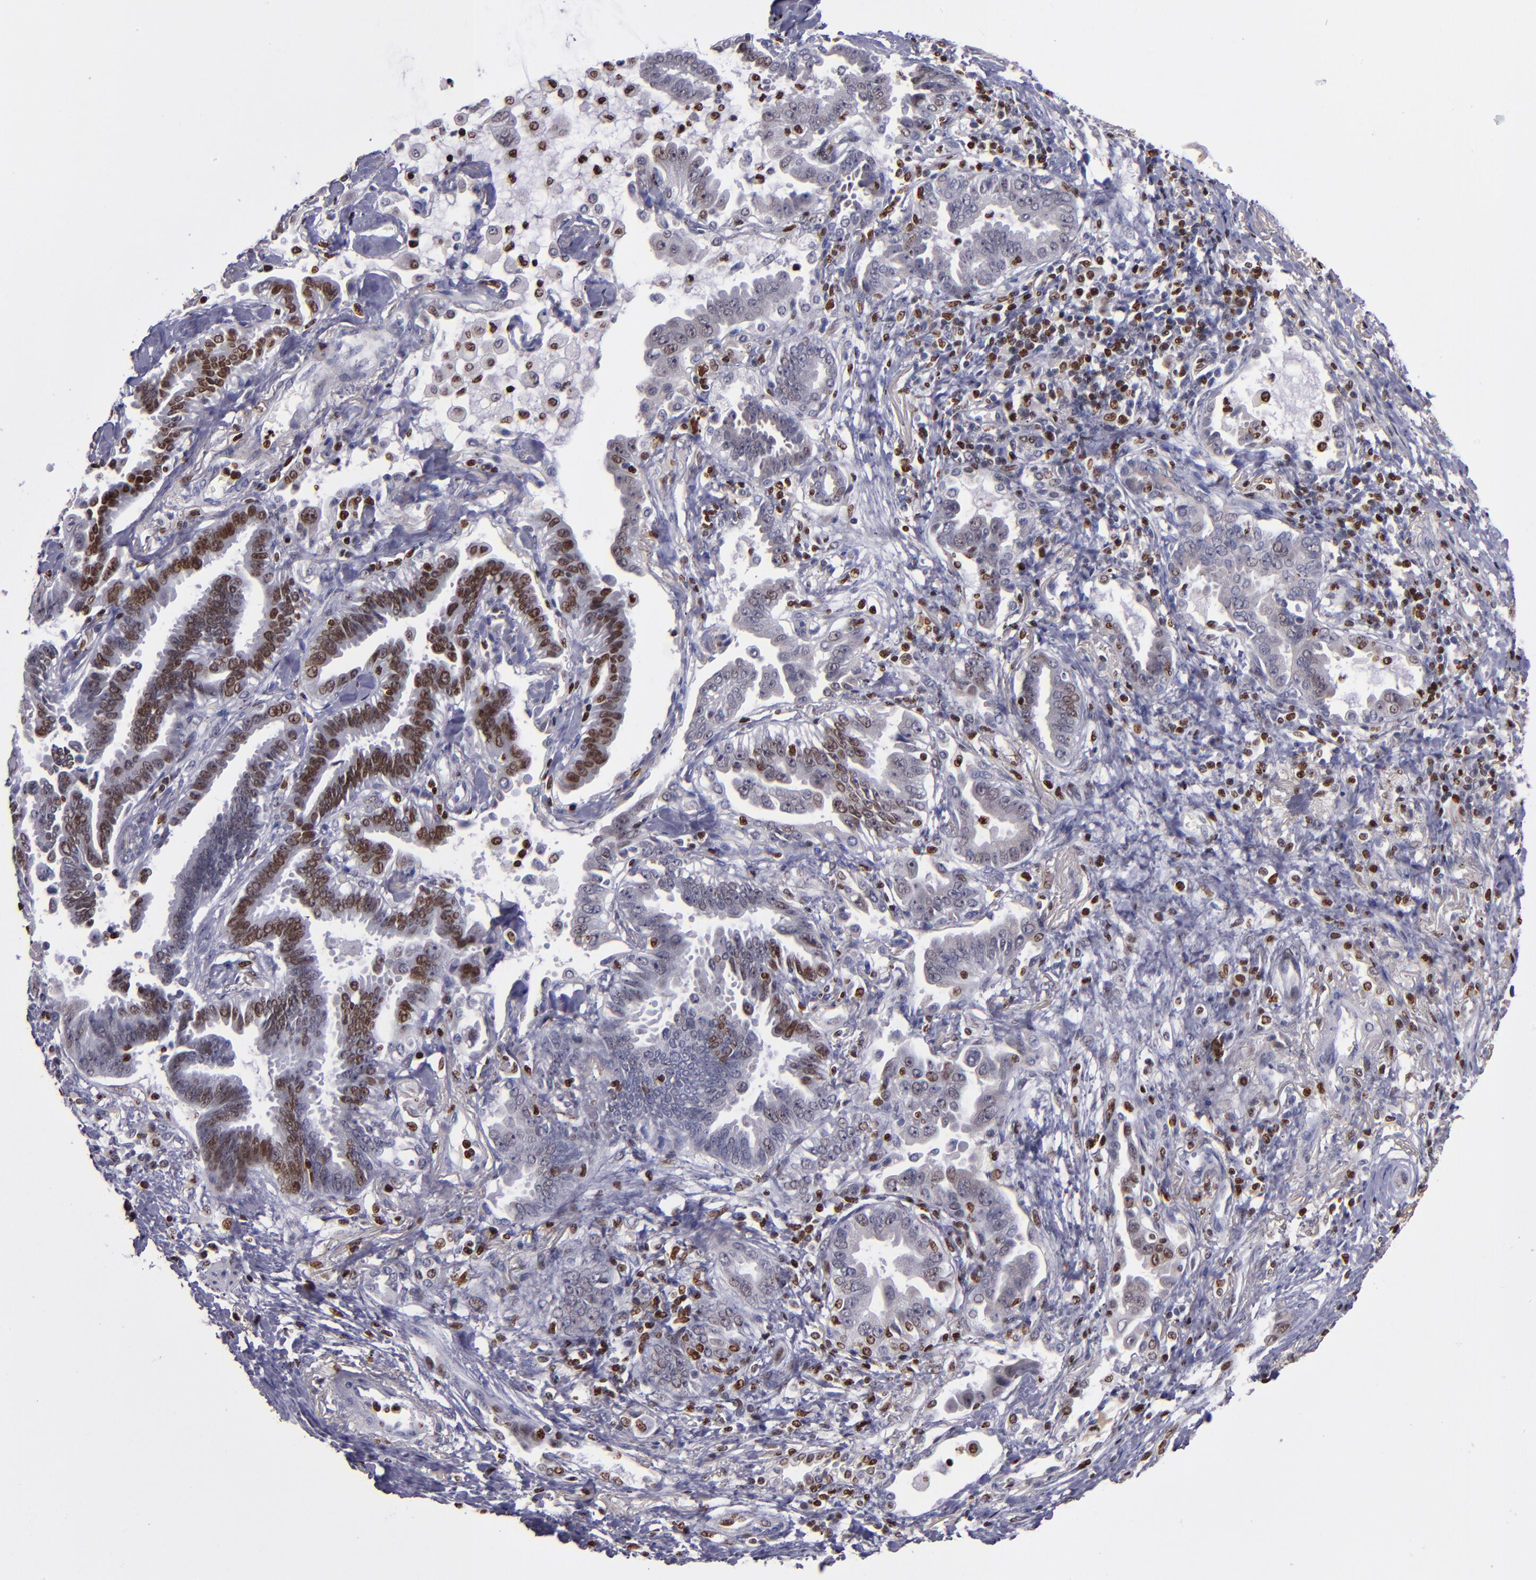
{"staining": {"intensity": "moderate", "quantity": ">75%", "location": "nuclear"}, "tissue": "lung cancer", "cell_type": "Tumor cells", "image_type": "cancer", "snomed": [{"axis": "morphology", "description": "Adenocarcinoma, NOS"}, {"axis": "topography", "description": "Lung"}], "caption": "Immunohistochemistry staining of lung cancer (adenocarcinoma), which exhibits medium levels of moderate nuclear staining in about >75% of tumor cells indicating moderate nuclear protein expression. The staining was performed using DAB (brown) for protein detection and nuclei were counterstained in hematoxylin (blue).", "gene": "CDKL5", "patient": {"sex": "female", "age": 64}}